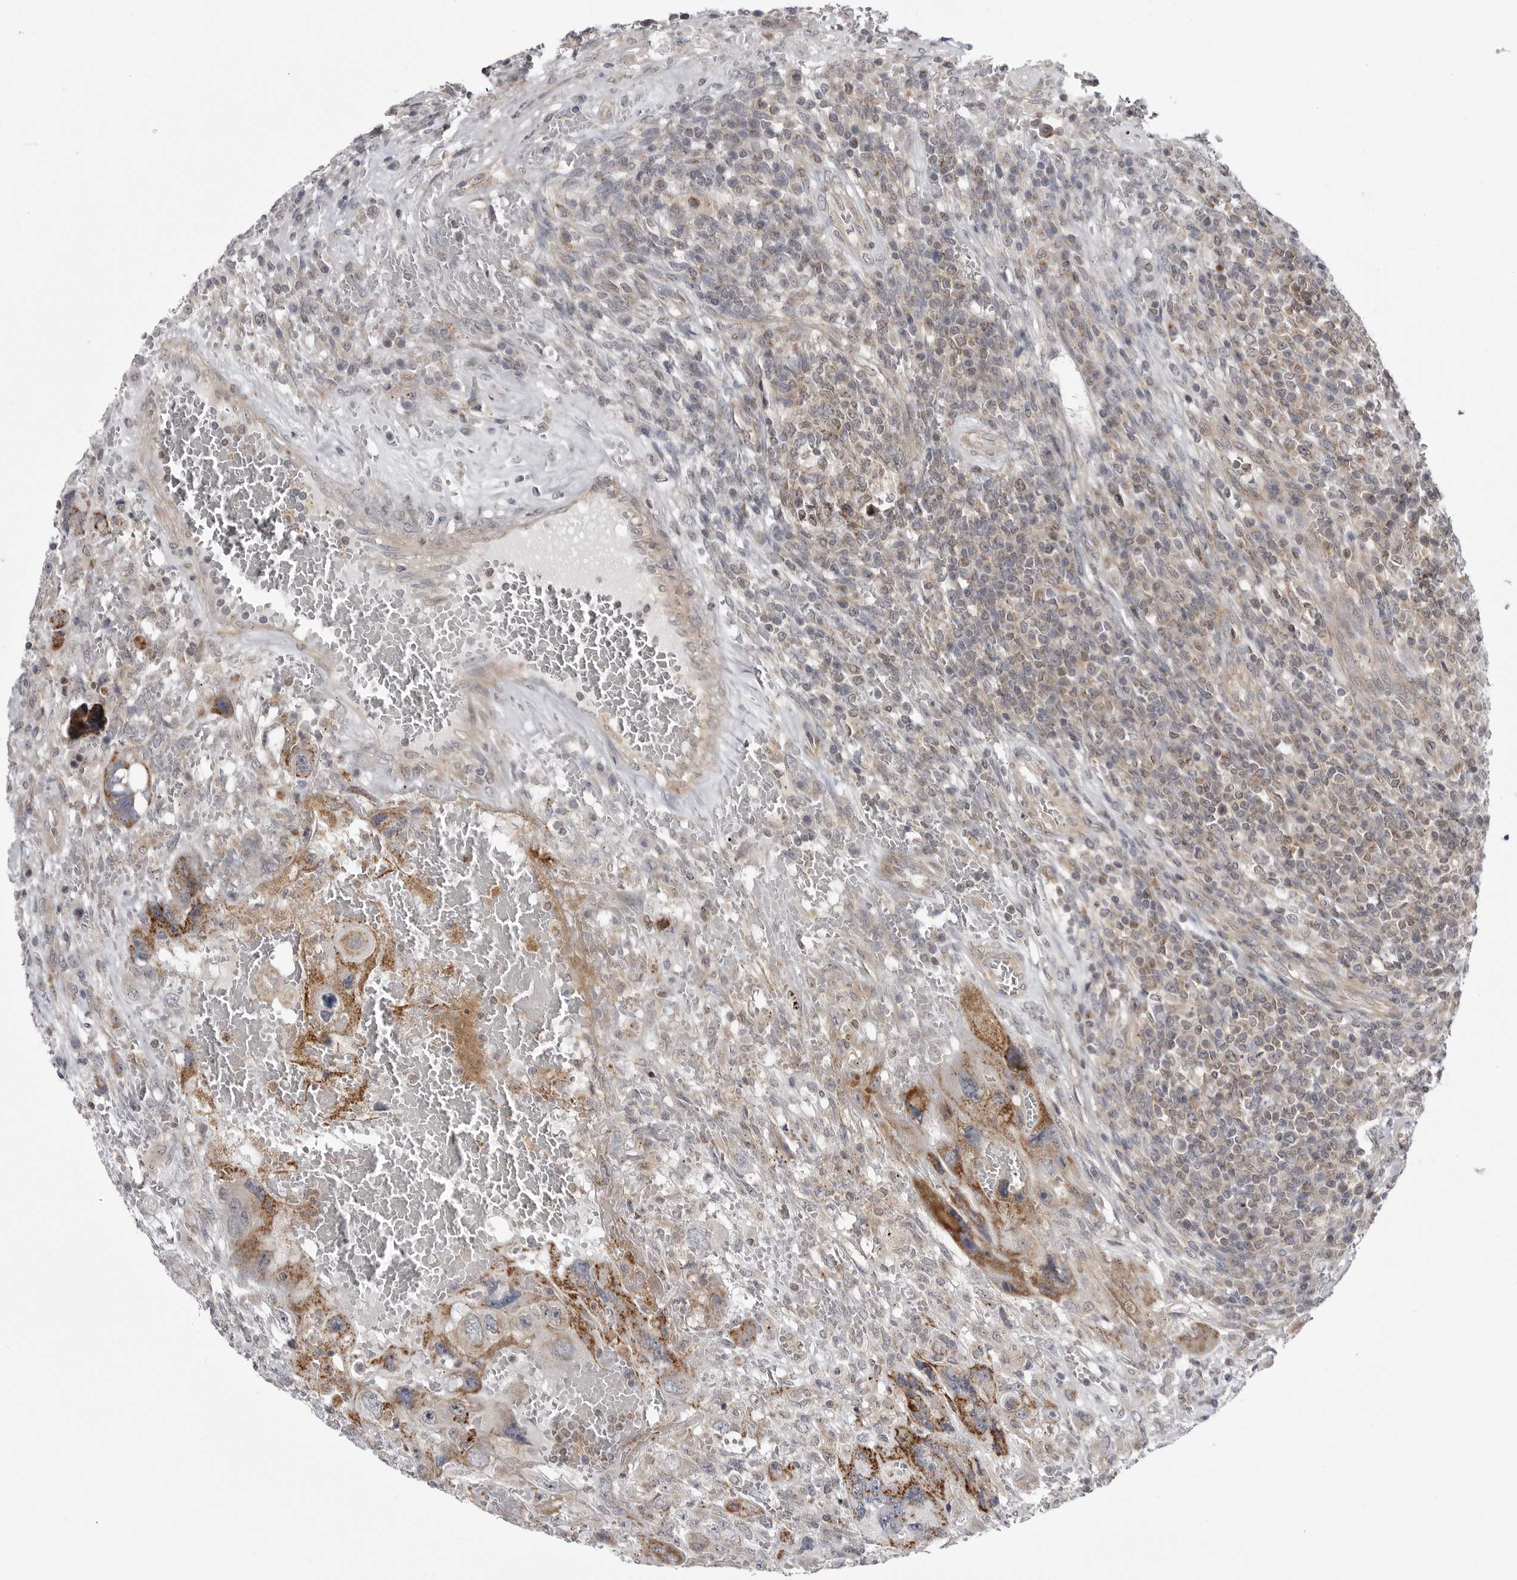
{"staining": {"intensity": "strong", "quantity": "25%-75%", "location": "cytoplasmic/membranous"}, "tissue": "testis cancer", "cell_type": "Tumor cells", "image_type": "cancer", "snomed": [{"axis": "morphology", "description": "Carcinoma, Embryonal, NOS"}, {"axis": "topography", "description": "Testis"}], "caption": "The photomicrograph displays a brown stain indicating the presence of a protein in the cytoplasmic/membranous of tumor cells in embryonal carcinoma (testis).", "gene": "CCDC18", "patient": {"sex": "male", "age": 26}}